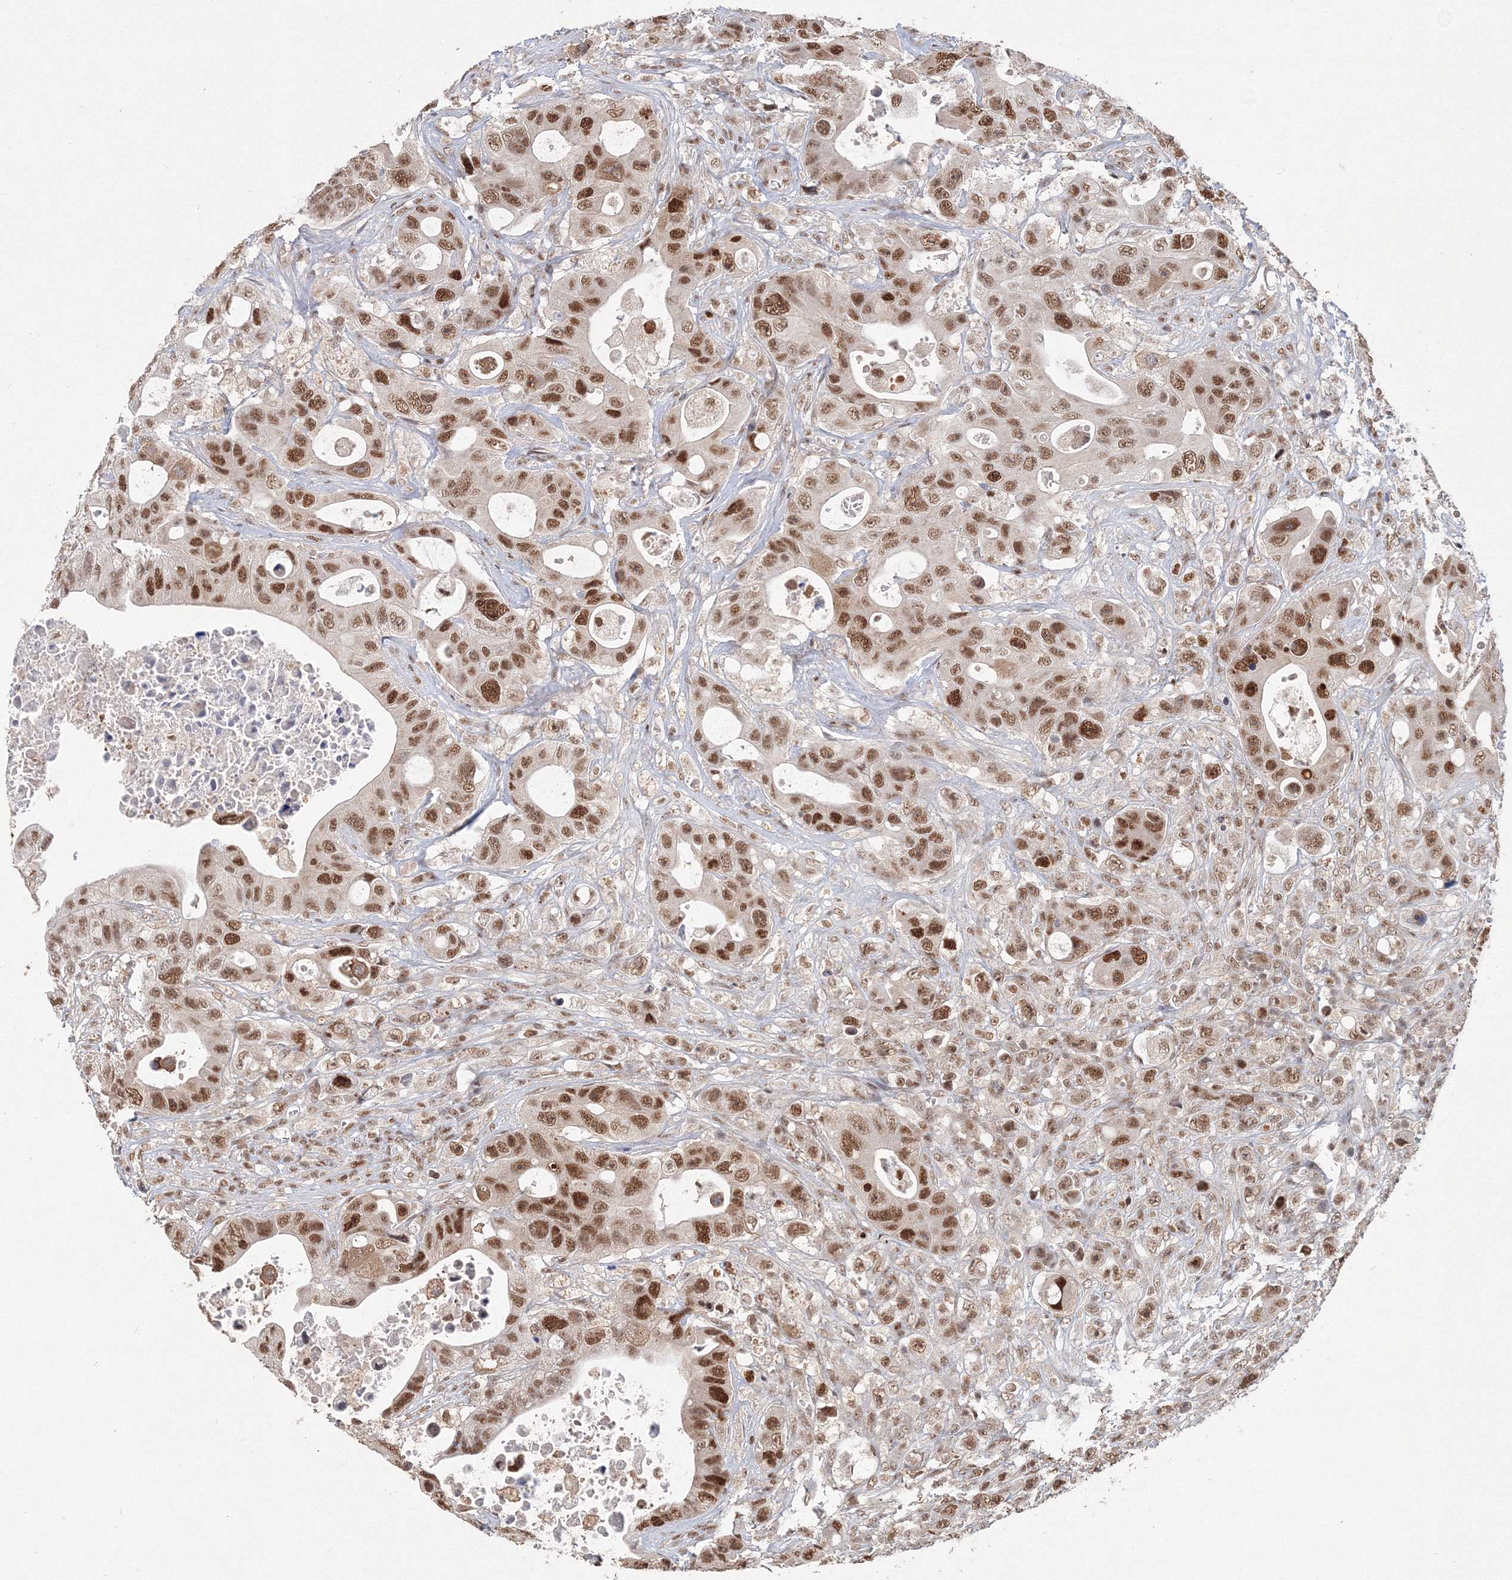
{"staining": {"intensity": "strong", "quantity": ">75%", "location": "nuclear"}, "tissue": "colorectal cancer", "cell_type": "Tumor cells", "image_type": "cancer", "snomed": [{"axis": "morphology", "description": "Adenocarcinoma, NOS"}, {"axis": "topography", "description": "Colon"}], "caption": "Approximately >75% of tumor cells in human colorectal cancer display strong nuclear protein positivity as visualized by brown immunohistochemical staining.", "gene": "IWS1", "patient": {"sex": "female", "age": 46}}